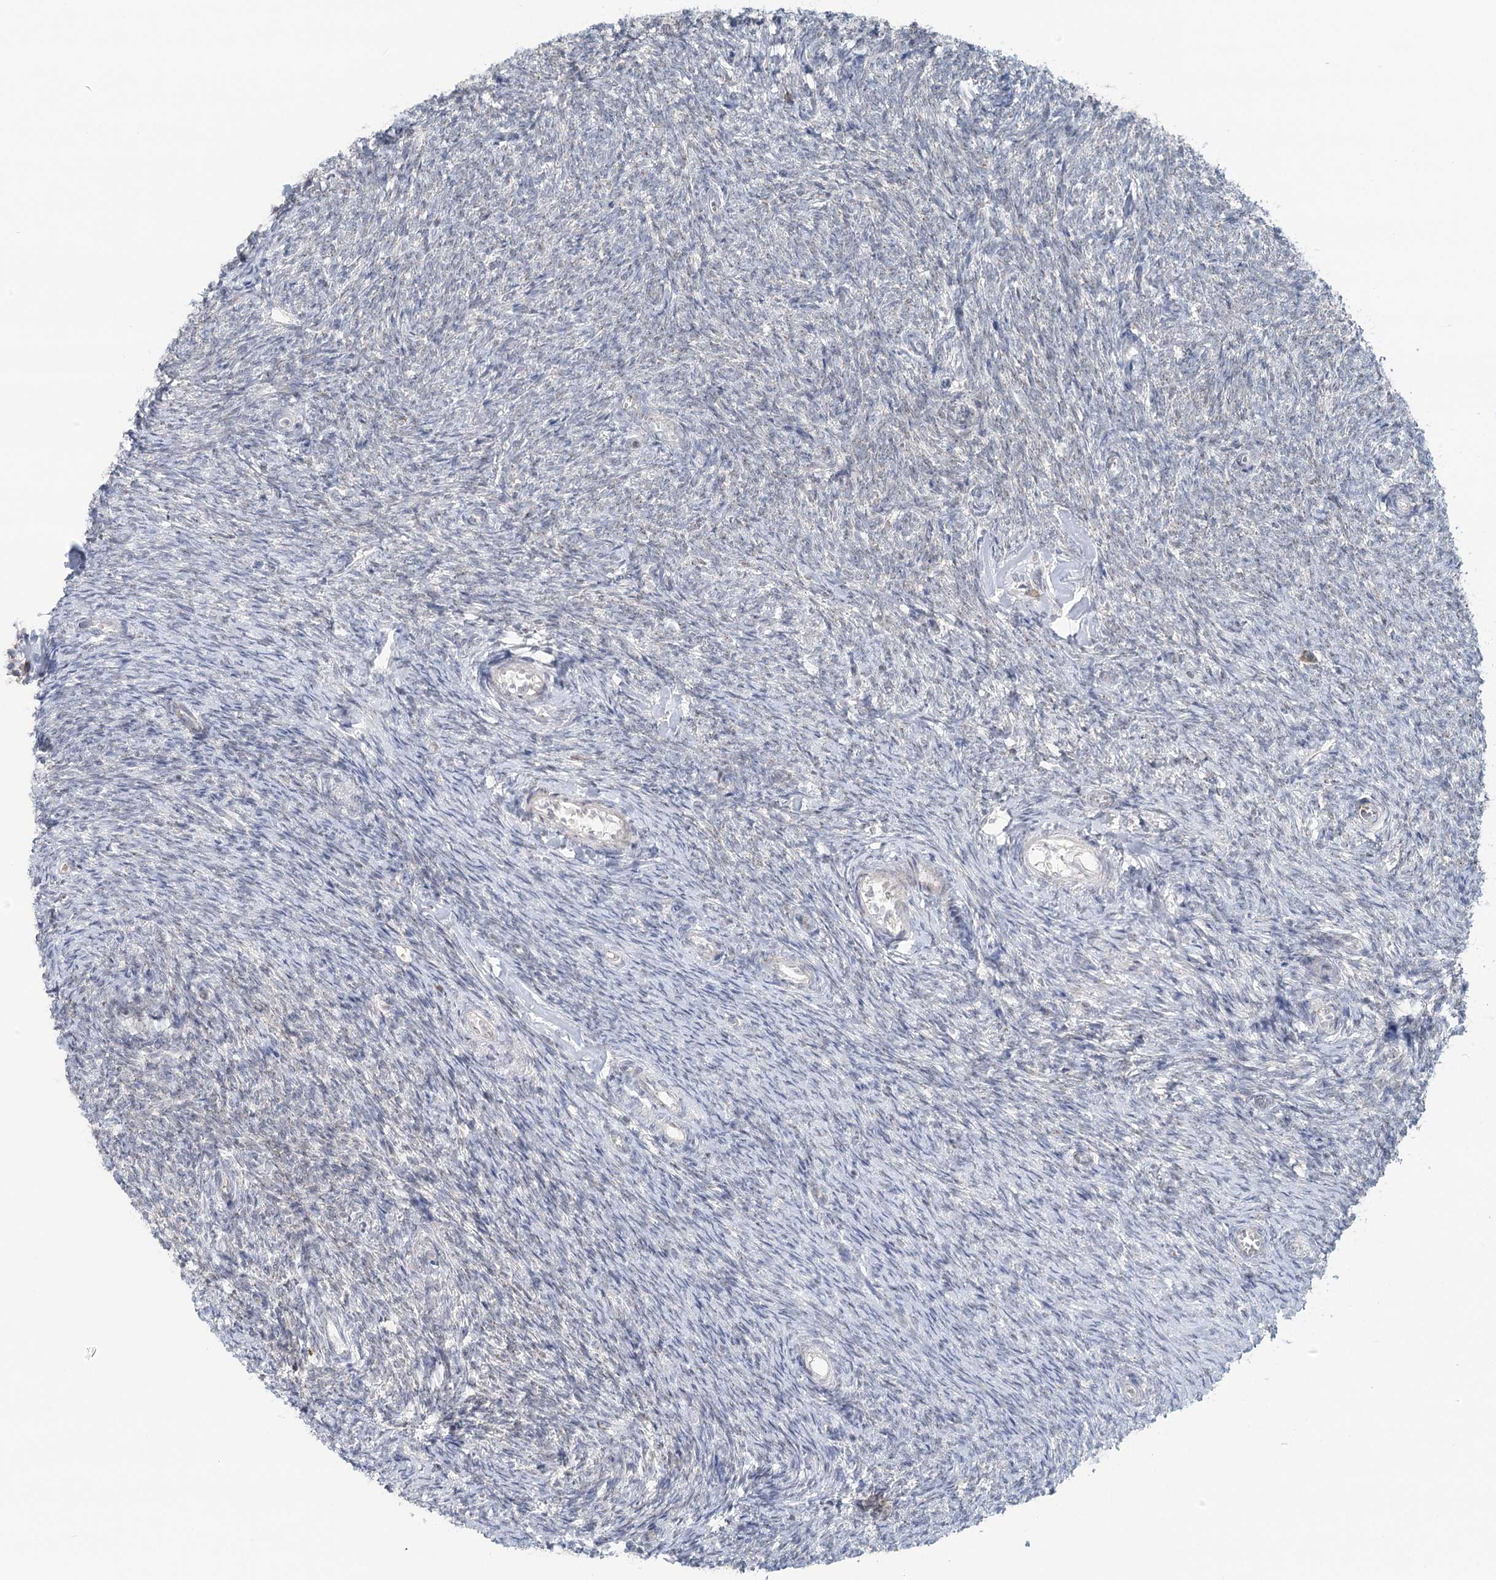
{"staining": {"intensity": "negative", "quantity": "none", "location": "none"}, "tissue": "ovary", "cell_type": "Ovarian stroma cells", "image_type": "normal", "snomed": [{"axis": "morphology", "description": "Normal tissue, NOS"}, {"axis": "topography", "description": "Ovary"}], "caption": "Ovary was stained to show a protein in brown. There is no significant staining in ovarian stroma cells. (Brightfield microscopy of DAB immunohistochemistry (IHC) at high magnification).", "gene": "RNF150", "patient": {"sex": "female", "age": 44}}